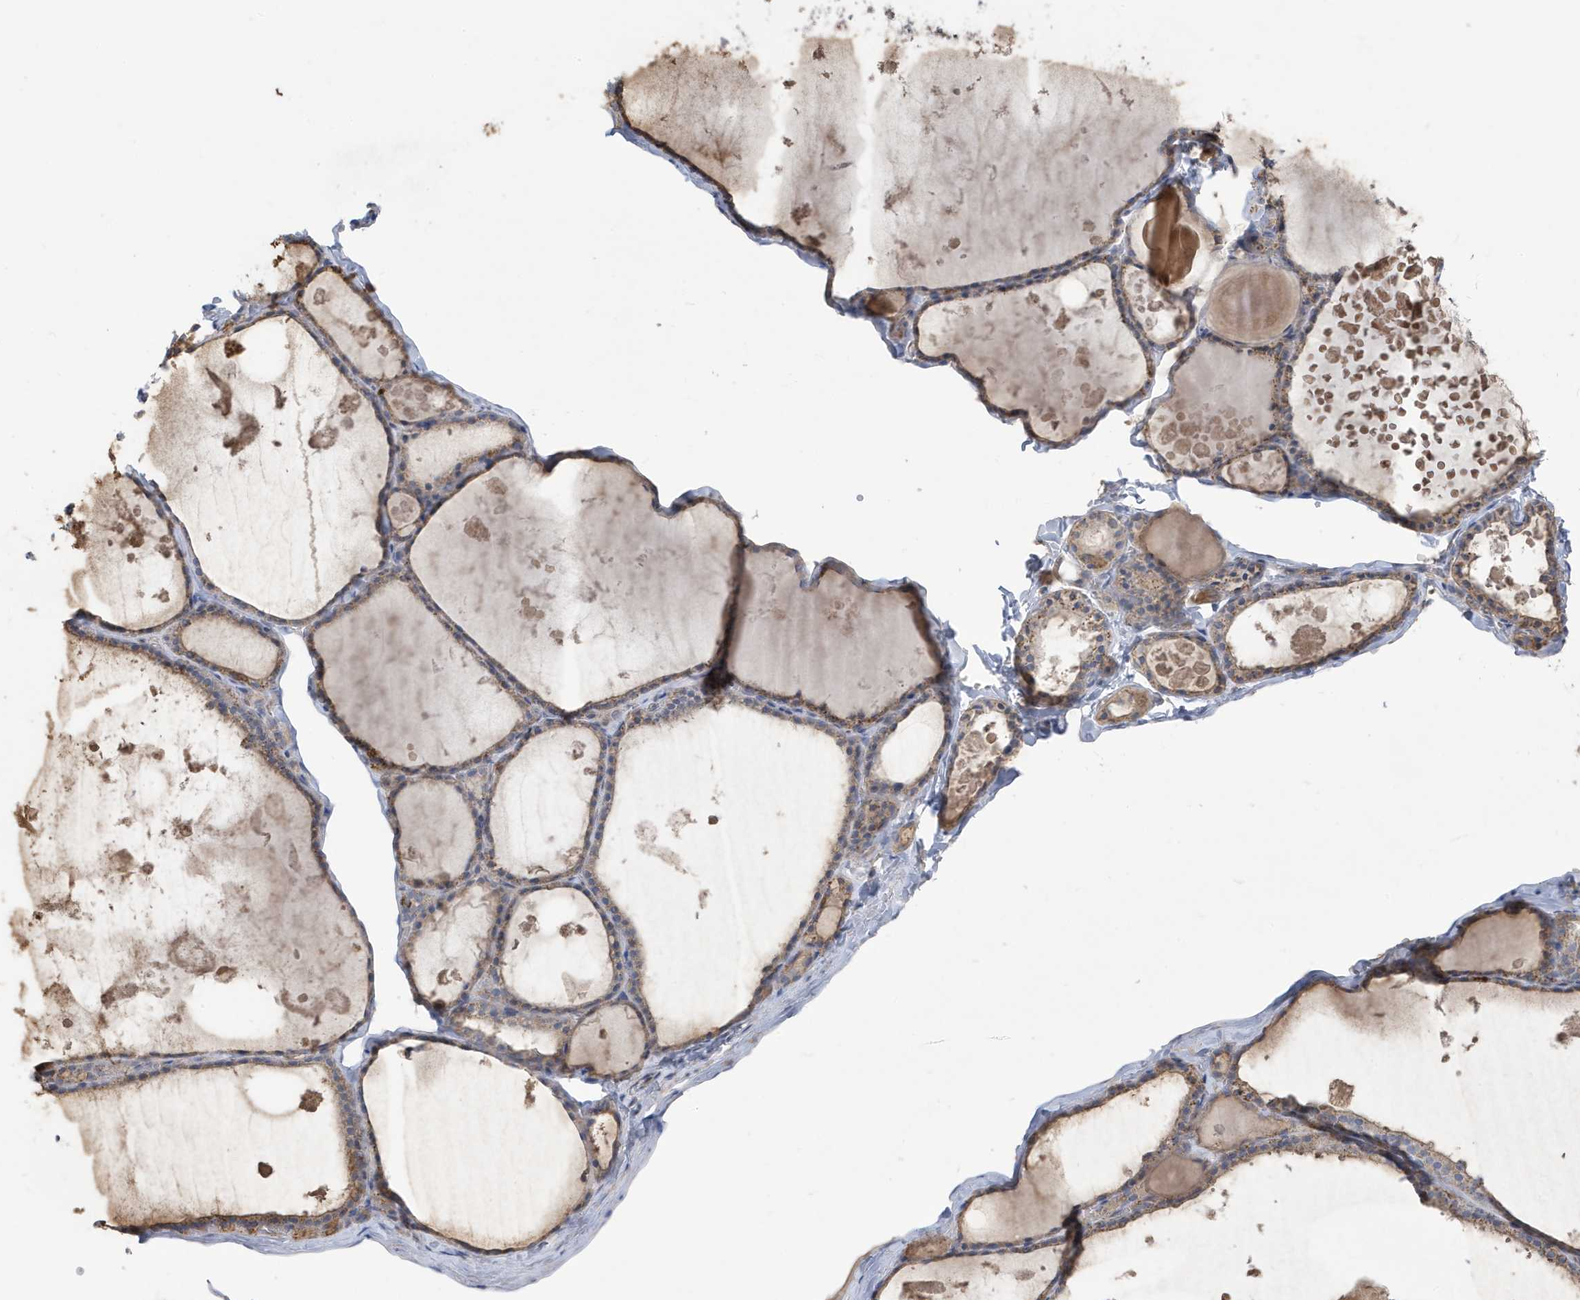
{"staining": {"intensity": "moderate", "quantity": ">75%", "location": "cytoplasmic/membranous"}, "tissue": "thyroid gland", "cell_type": "Glandular cells", "image_type": "normal", "snomed": [{"axis": "morphology", "description": "Normal tissue, NOS"}, {"axis": "topography", "description": "Thyroid gland"}], "caption": "Human thyroid gland stained with a brown dye reveals moderate cytoplasmic/membranous positive positivity in about >75% of glandular cells.", "gene": "ATP13A5", "patient": {"sex": "male", "age": 56}}